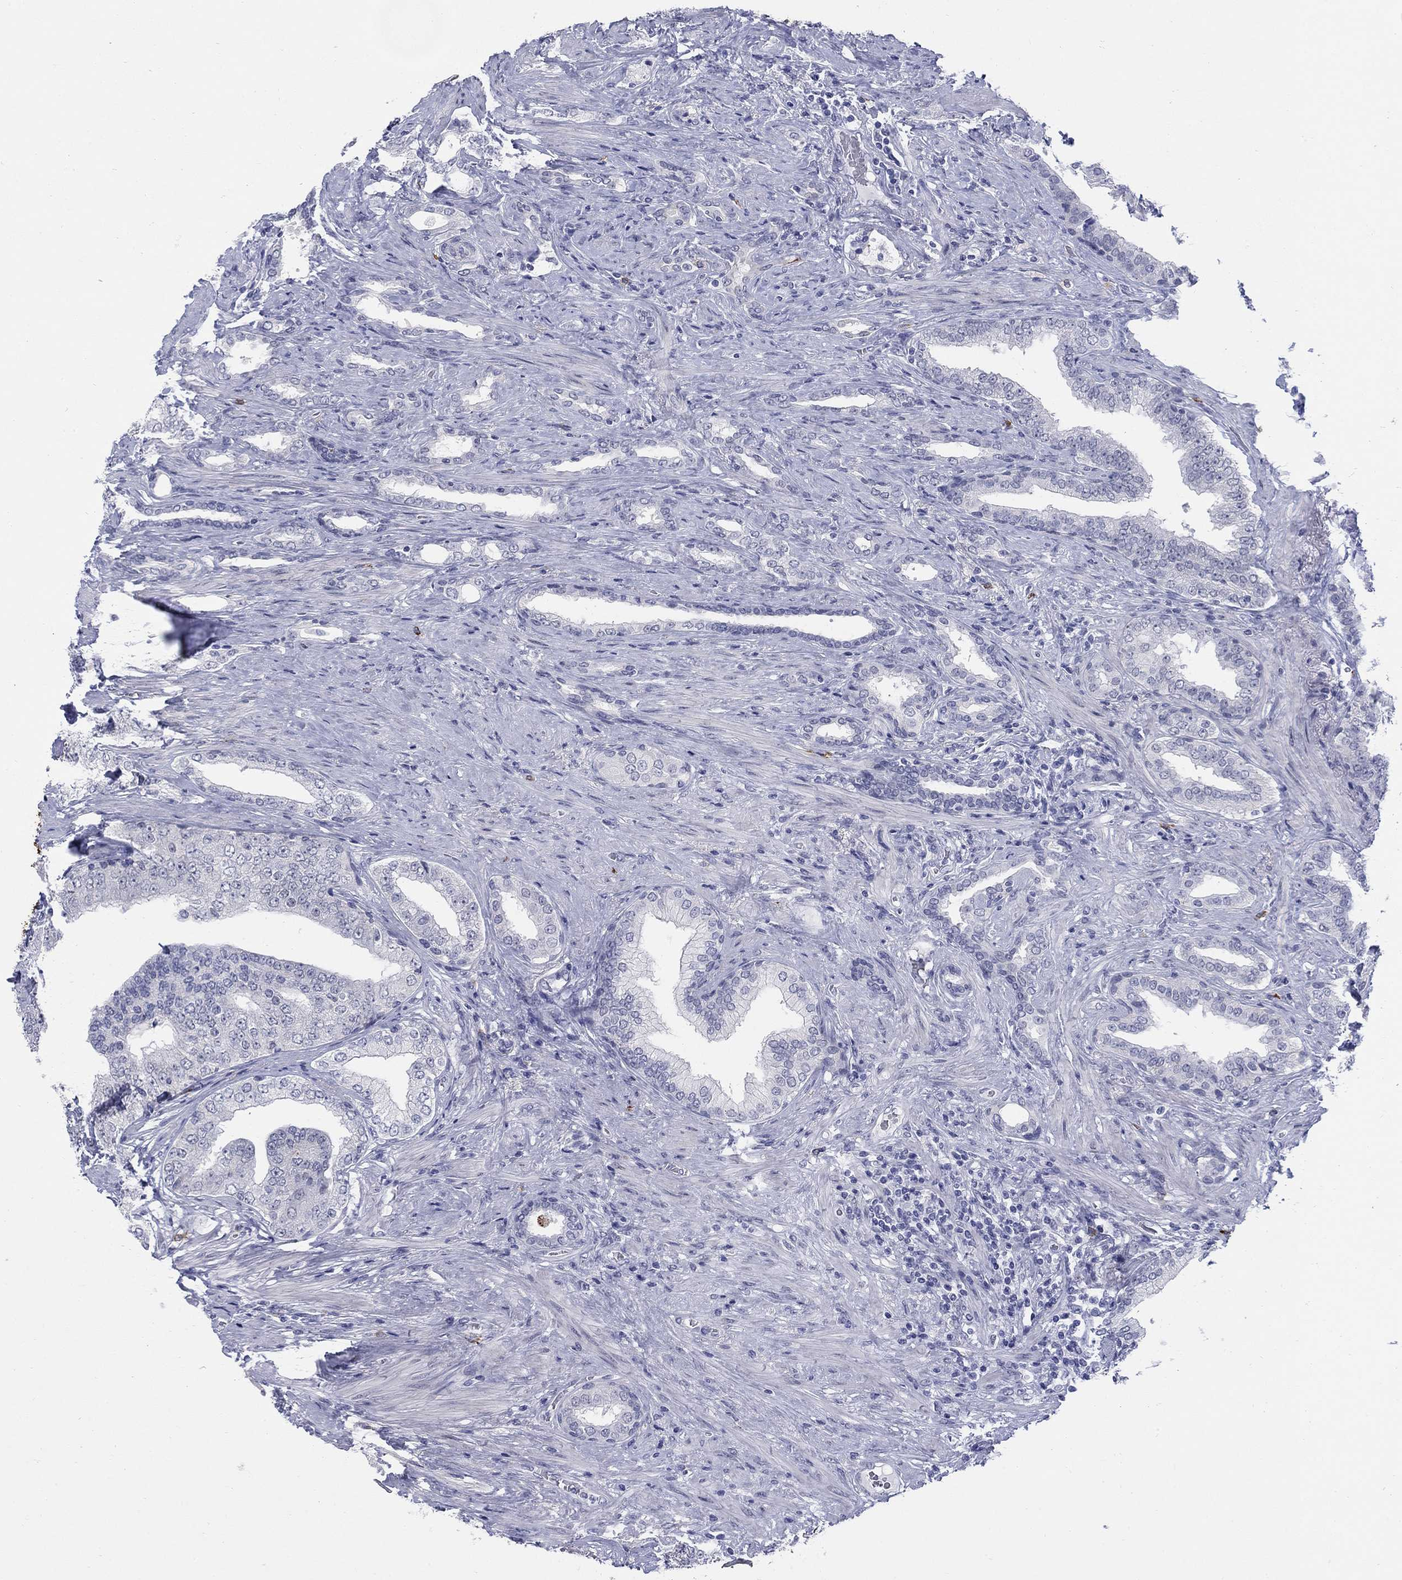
{"staining": {"intensity": "negative", "quantity": "none", "location": "none"}, "tissue": "prostate cancer", "cell_type": "Tumor cells", "image_type": "cancer", "snomed": [{"axis": "morphology", "description": "Adenocarcinoma, Low grade"}, {"axis": "topography", "description": "Prostate and seminal vesicle, NOS"}], "caption": "Immunohistochemistry micrograph of human prostate low-grade adenocarcinoma stained for a protein (brown), which displays no positivity in tumor cells.", "gene": "ECEL1", "patient": {"sex": "male", "age": 61}}